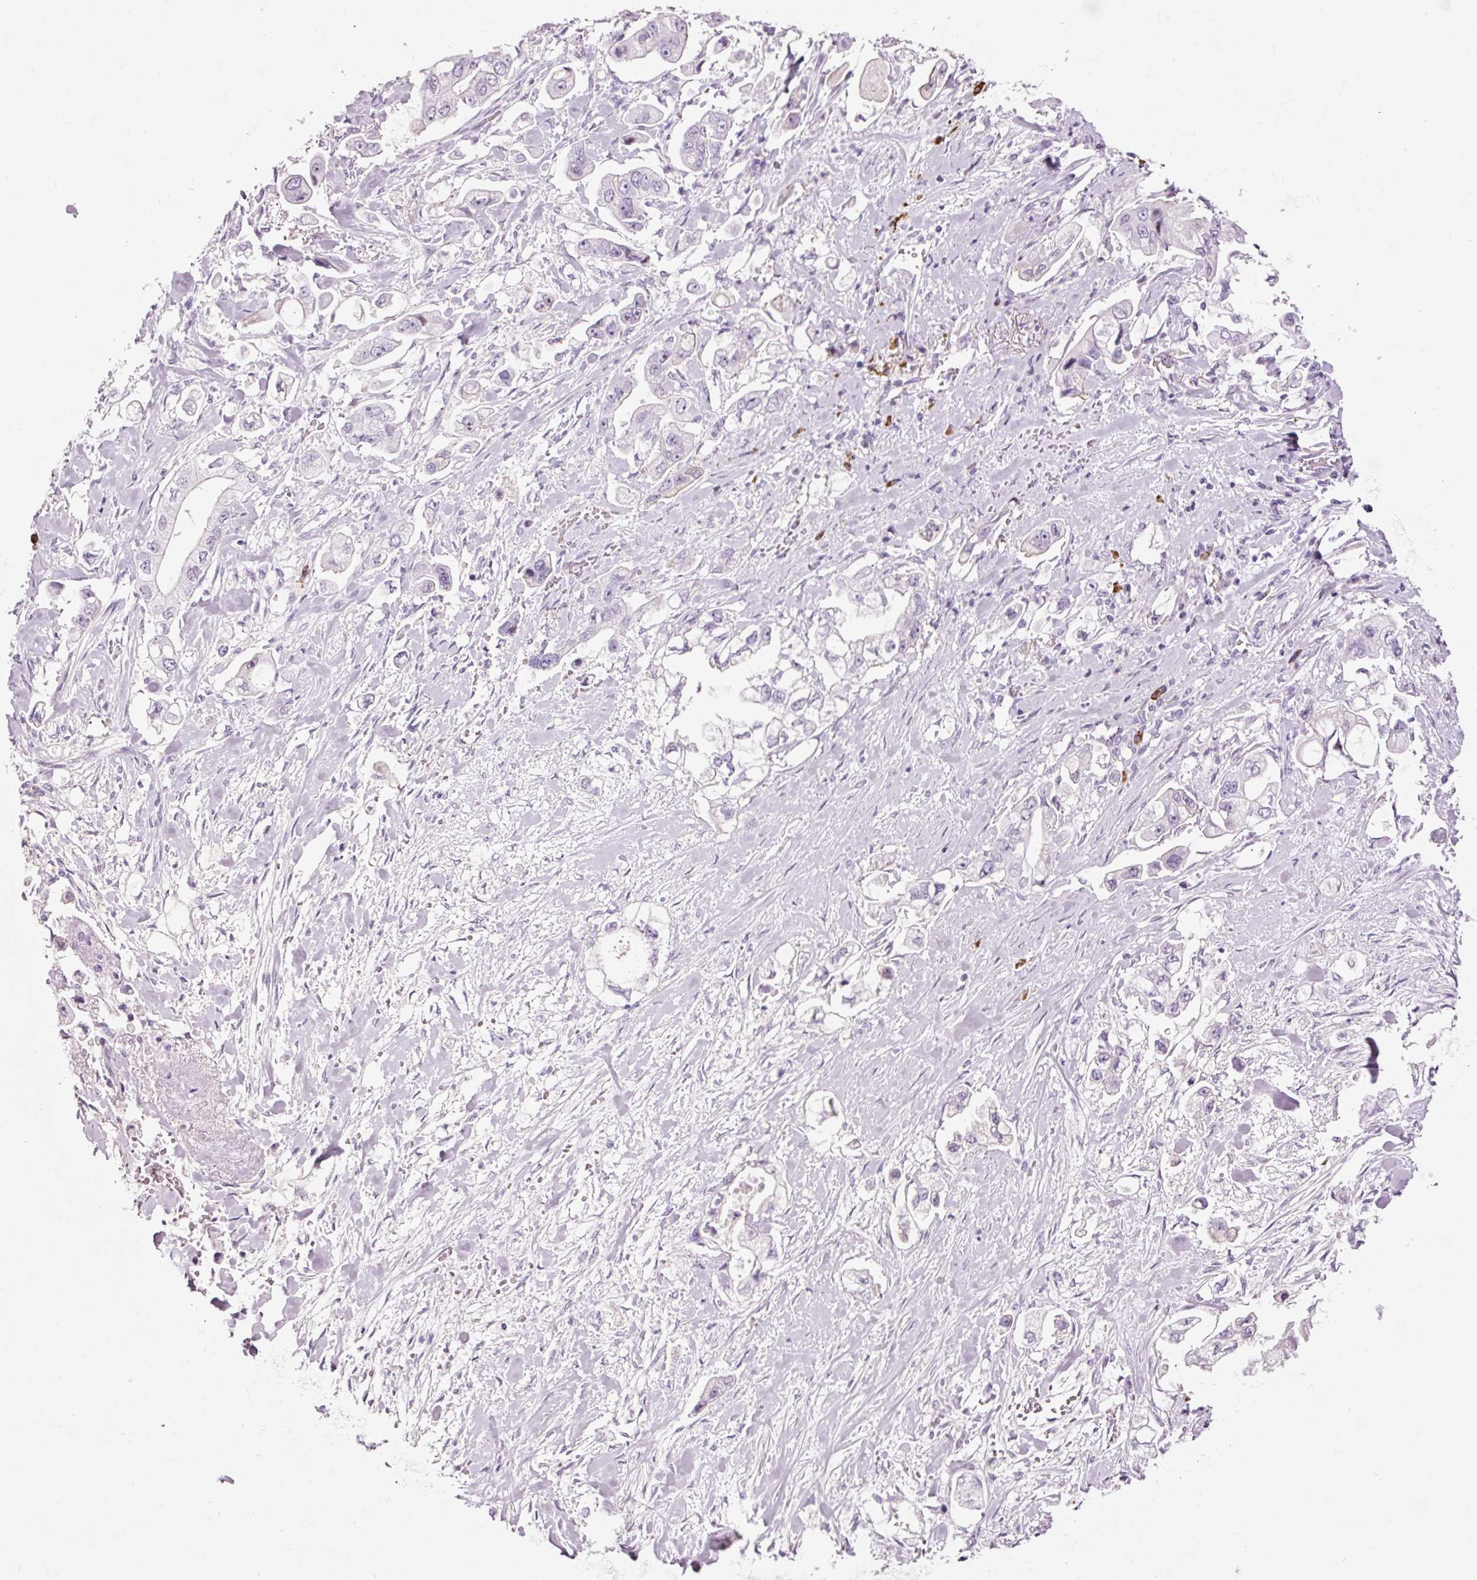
{"staining": {"intensity": "negative", "quantity": "none", "location": "none"}, "tissue": "stomach cancer", "cell_type": "Tumor cells", "image_type": "cancer", "snomed": [{"axis": "morphology", "description": "Adenocarcinoma, NOS"}, {"axis": "topography", "description": "Stomach"}], "caption": "An immunohistochemistry (IHC) image of stomach adenocarcinoma is shown. There is no staining in tumor cells of stomach adenocarcinoma.", "gene": "KLF1", "patient": {"sex": "male", "age": 62}}